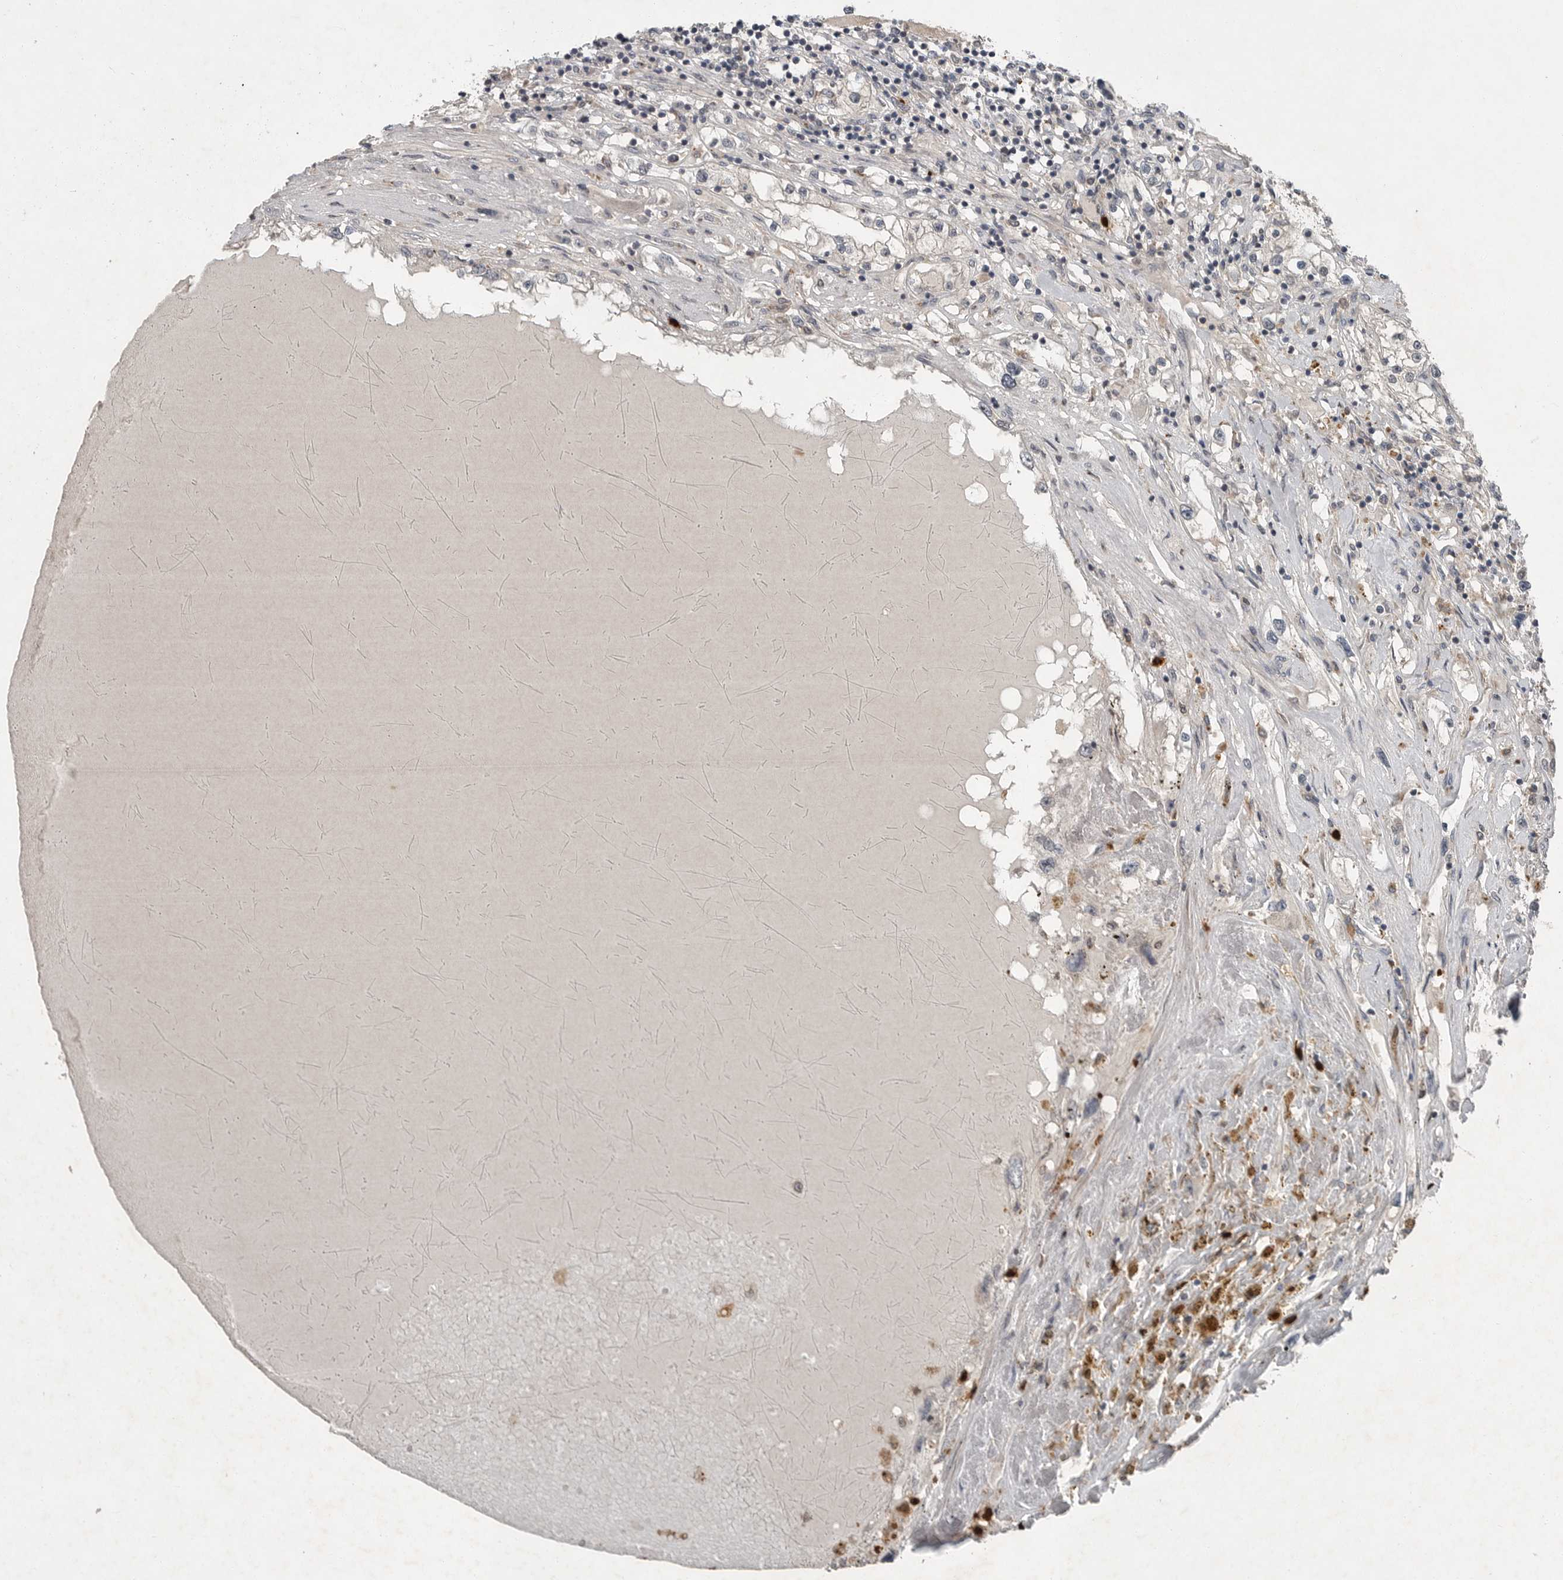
{"staining": {"intensity": "weak", "quantity": "25%-75%", "location": "cytoplasmic/membranous"}, "tissue": "renal cancer", "cell_type": "Tumor cells", "image_type": "cancer", "snomed": [{"axis": "morphology", "description": "Adenocarcinoma, NOS"}, {"axis": "topography", "description": "Kidney"}], "caption": "DAB immunohistochemical staining of renal cancer reveals weak cytoplasmic/membranous protein staining in about 25%-75% of tumor cells.", "gene": "SCP2", "patient": {"sex": "male", "age": 68}}